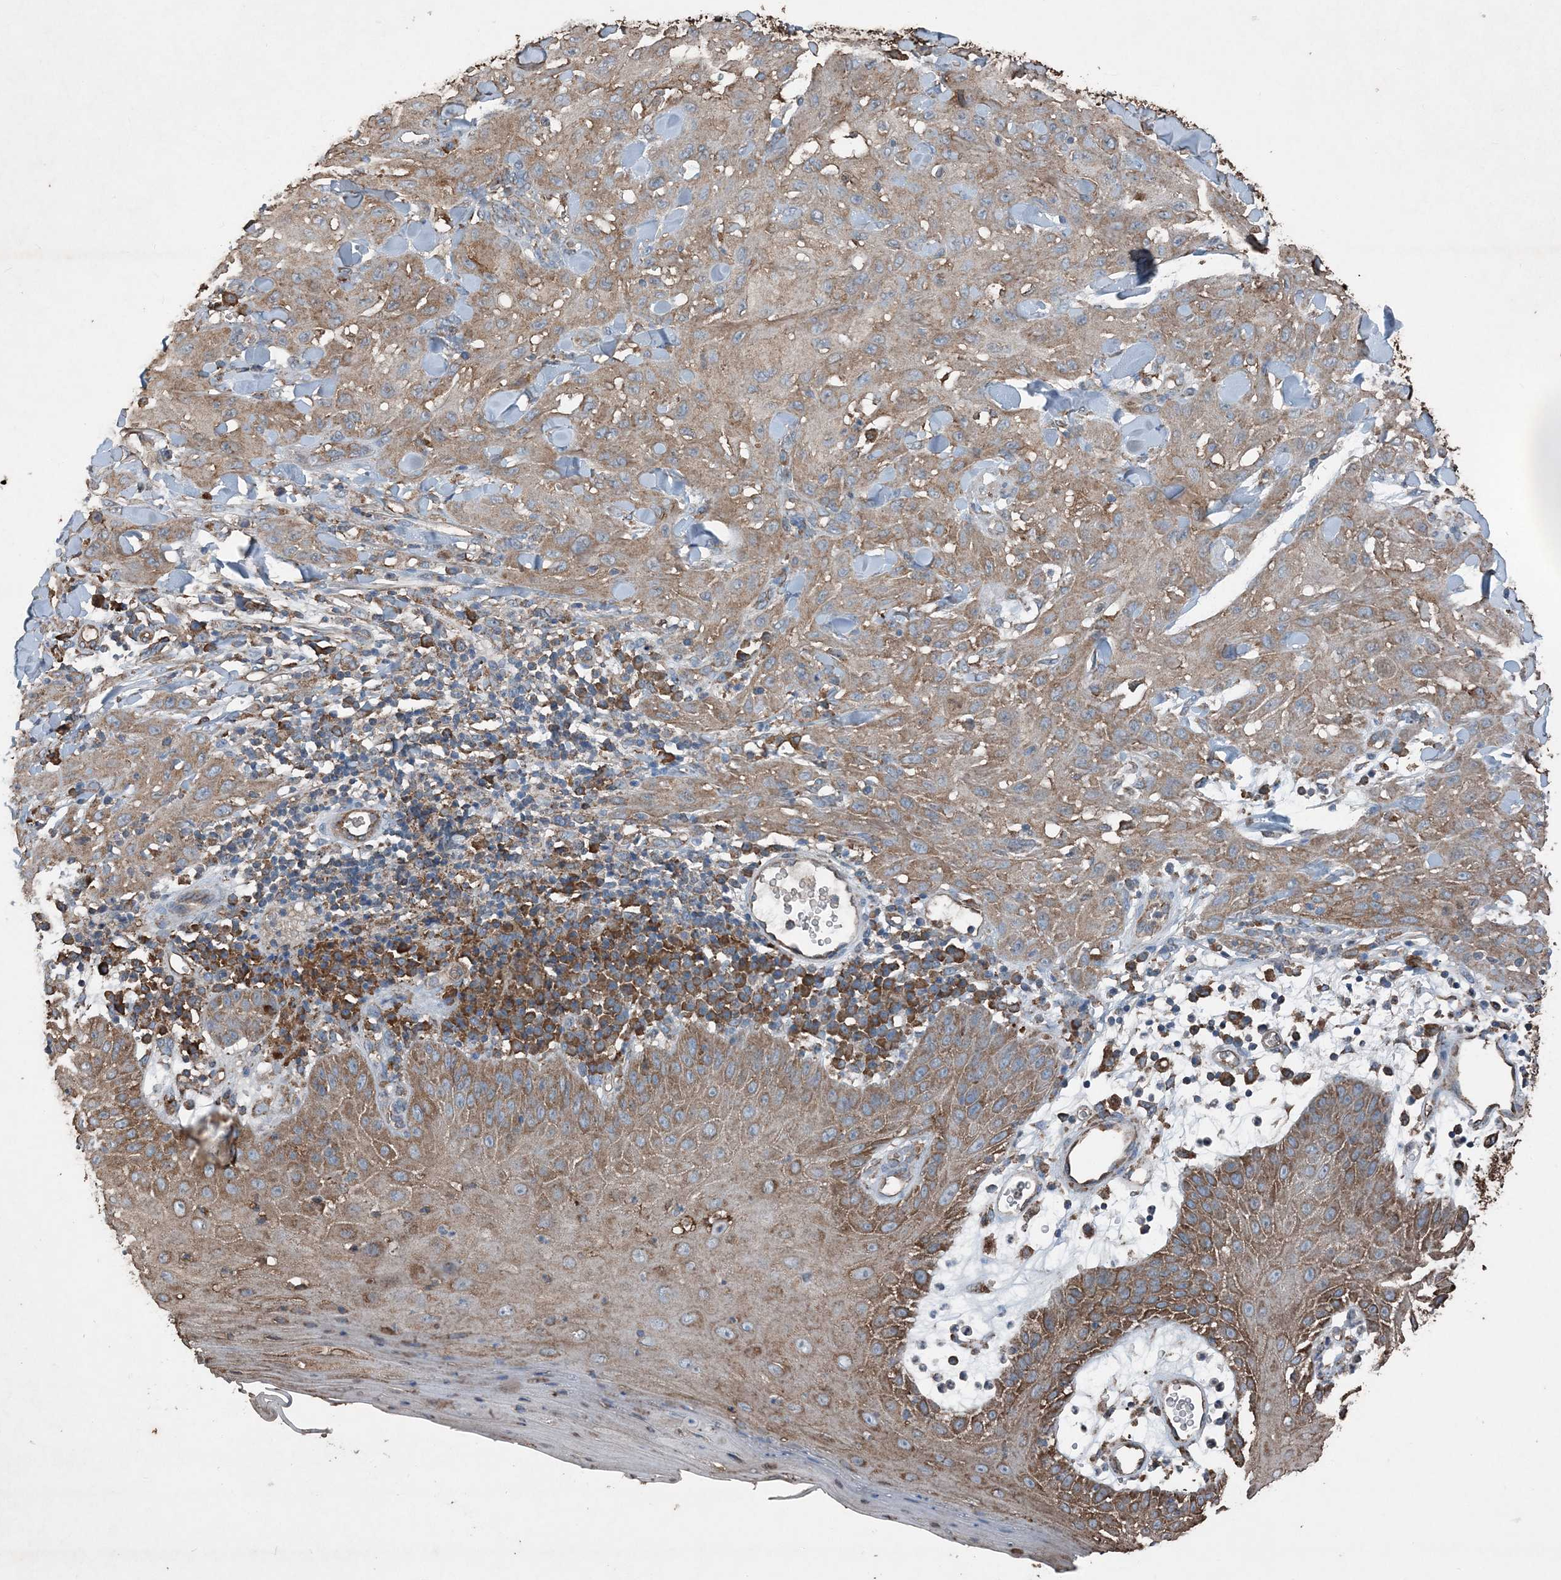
{"staining": {"intensity": "weak", "quantity": ">75%", "location": "cytoplasmic/membranous"}, "tissue": "skin cancer", "cell_type": "Tumor cells", "image_type": "cancer", "snomed": [{"axis": "morphology", "description": "Squamous cell carcinoma, NOS"}, {"axis": "topography", "description": "Skin"}], "caption": "Skin squamous cell carcinoma was stained to show a protein in brown. There is low levels of weak cytoplasmic/membranous staining in approximately >75% of tumor cells. (Brightfield microscopy of DAB IHC at high magnification).", "gene": "PDIA6", "patient": {"sex": "male", "age": 24}}